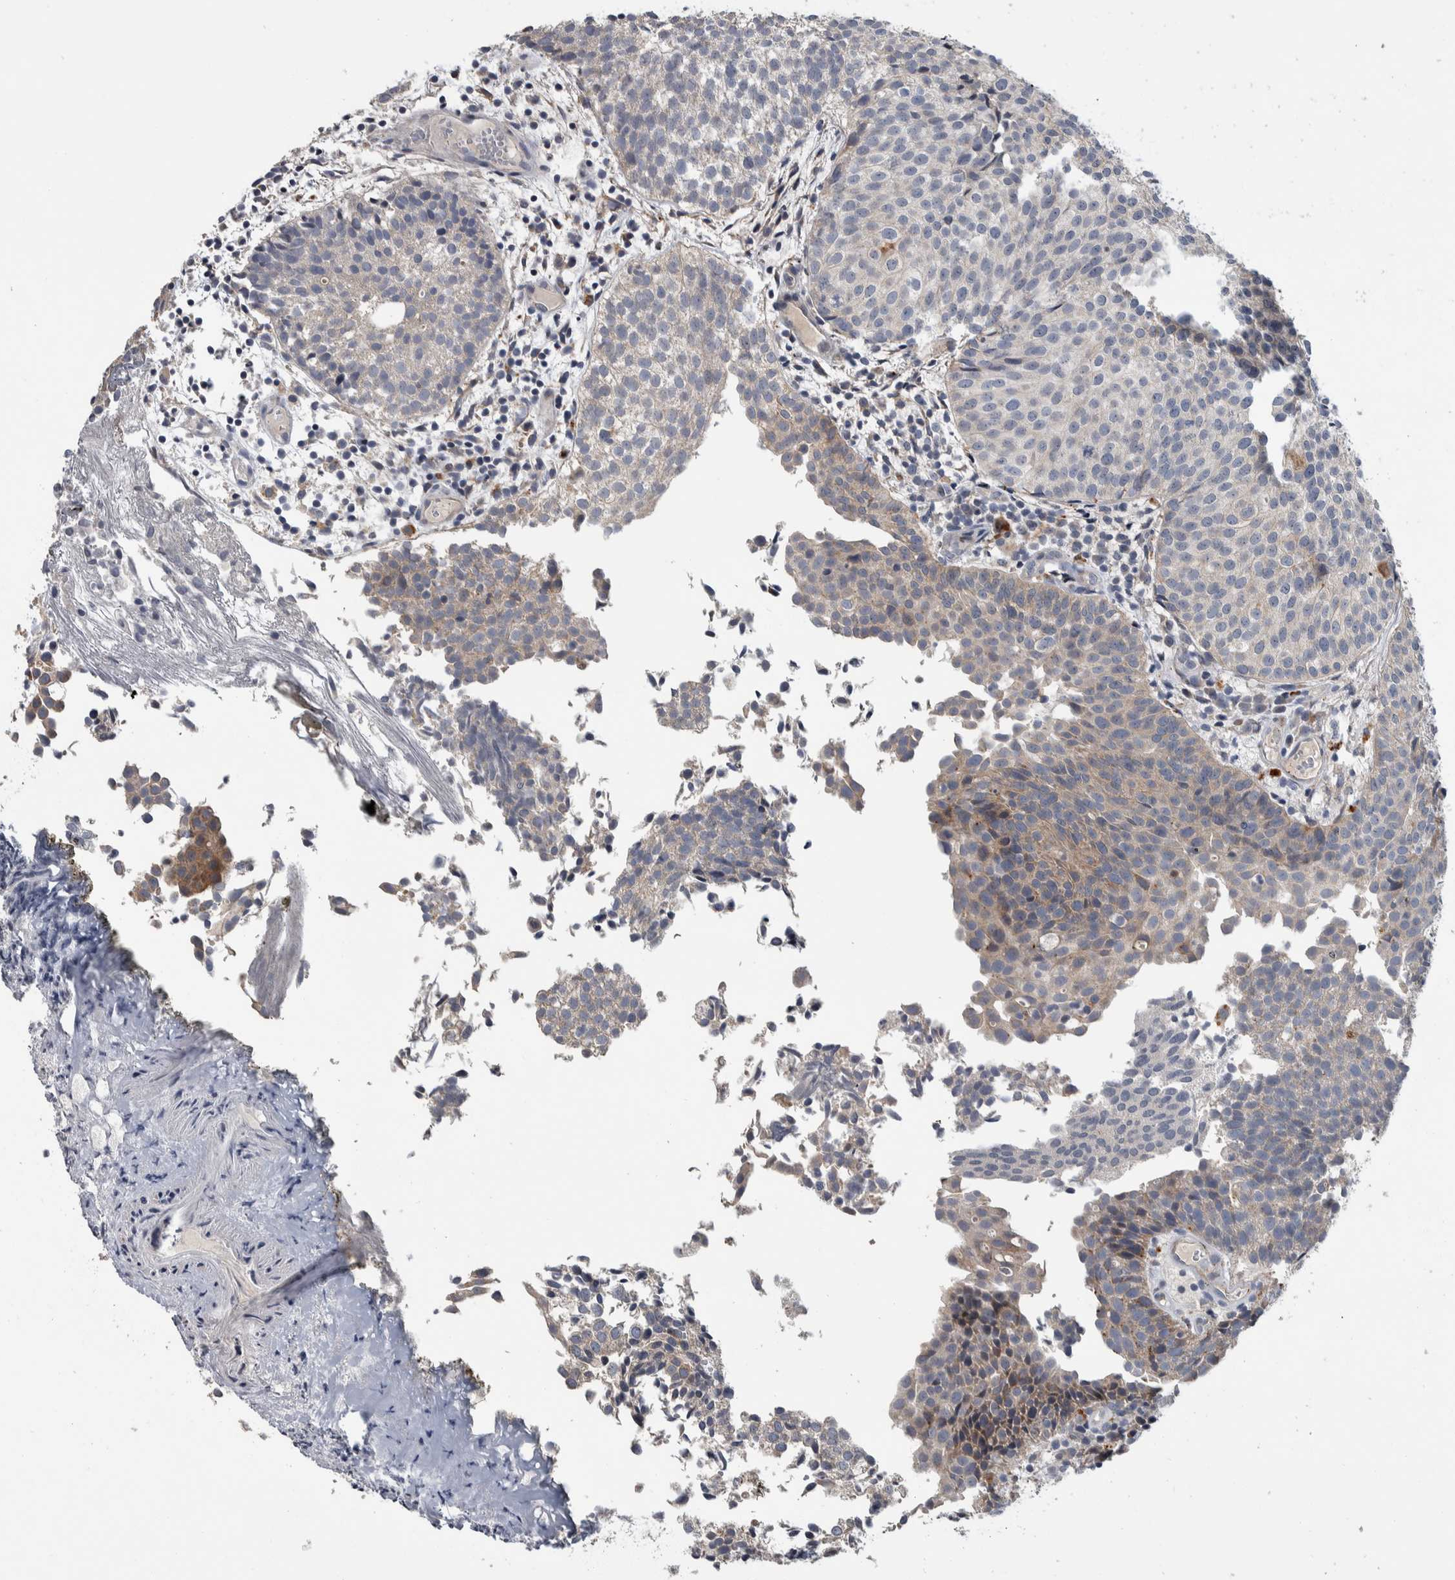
{"staining": {"intensity": "weak", "quantity": "<25%", "location": "cytoplasmic/membranous"}, "tissue": "urothelial cancer", "cell_type": "Tumor cells", "image_type": "cancer", "snomed": [{"axis": "morphology", "description": "Urothelial carcinoma, Low grade"}, {"axis": "topography", "description": "Urinary bladder"}], "caption": "DAB (3,3'-diaminobenzidine) immunohistochemical staining of low-grade urothelial carcinoma demonstrates no significant positivity in tumor cells.", "gene": "FAM83G", "patient": {"sex": "male", "age": 86}}